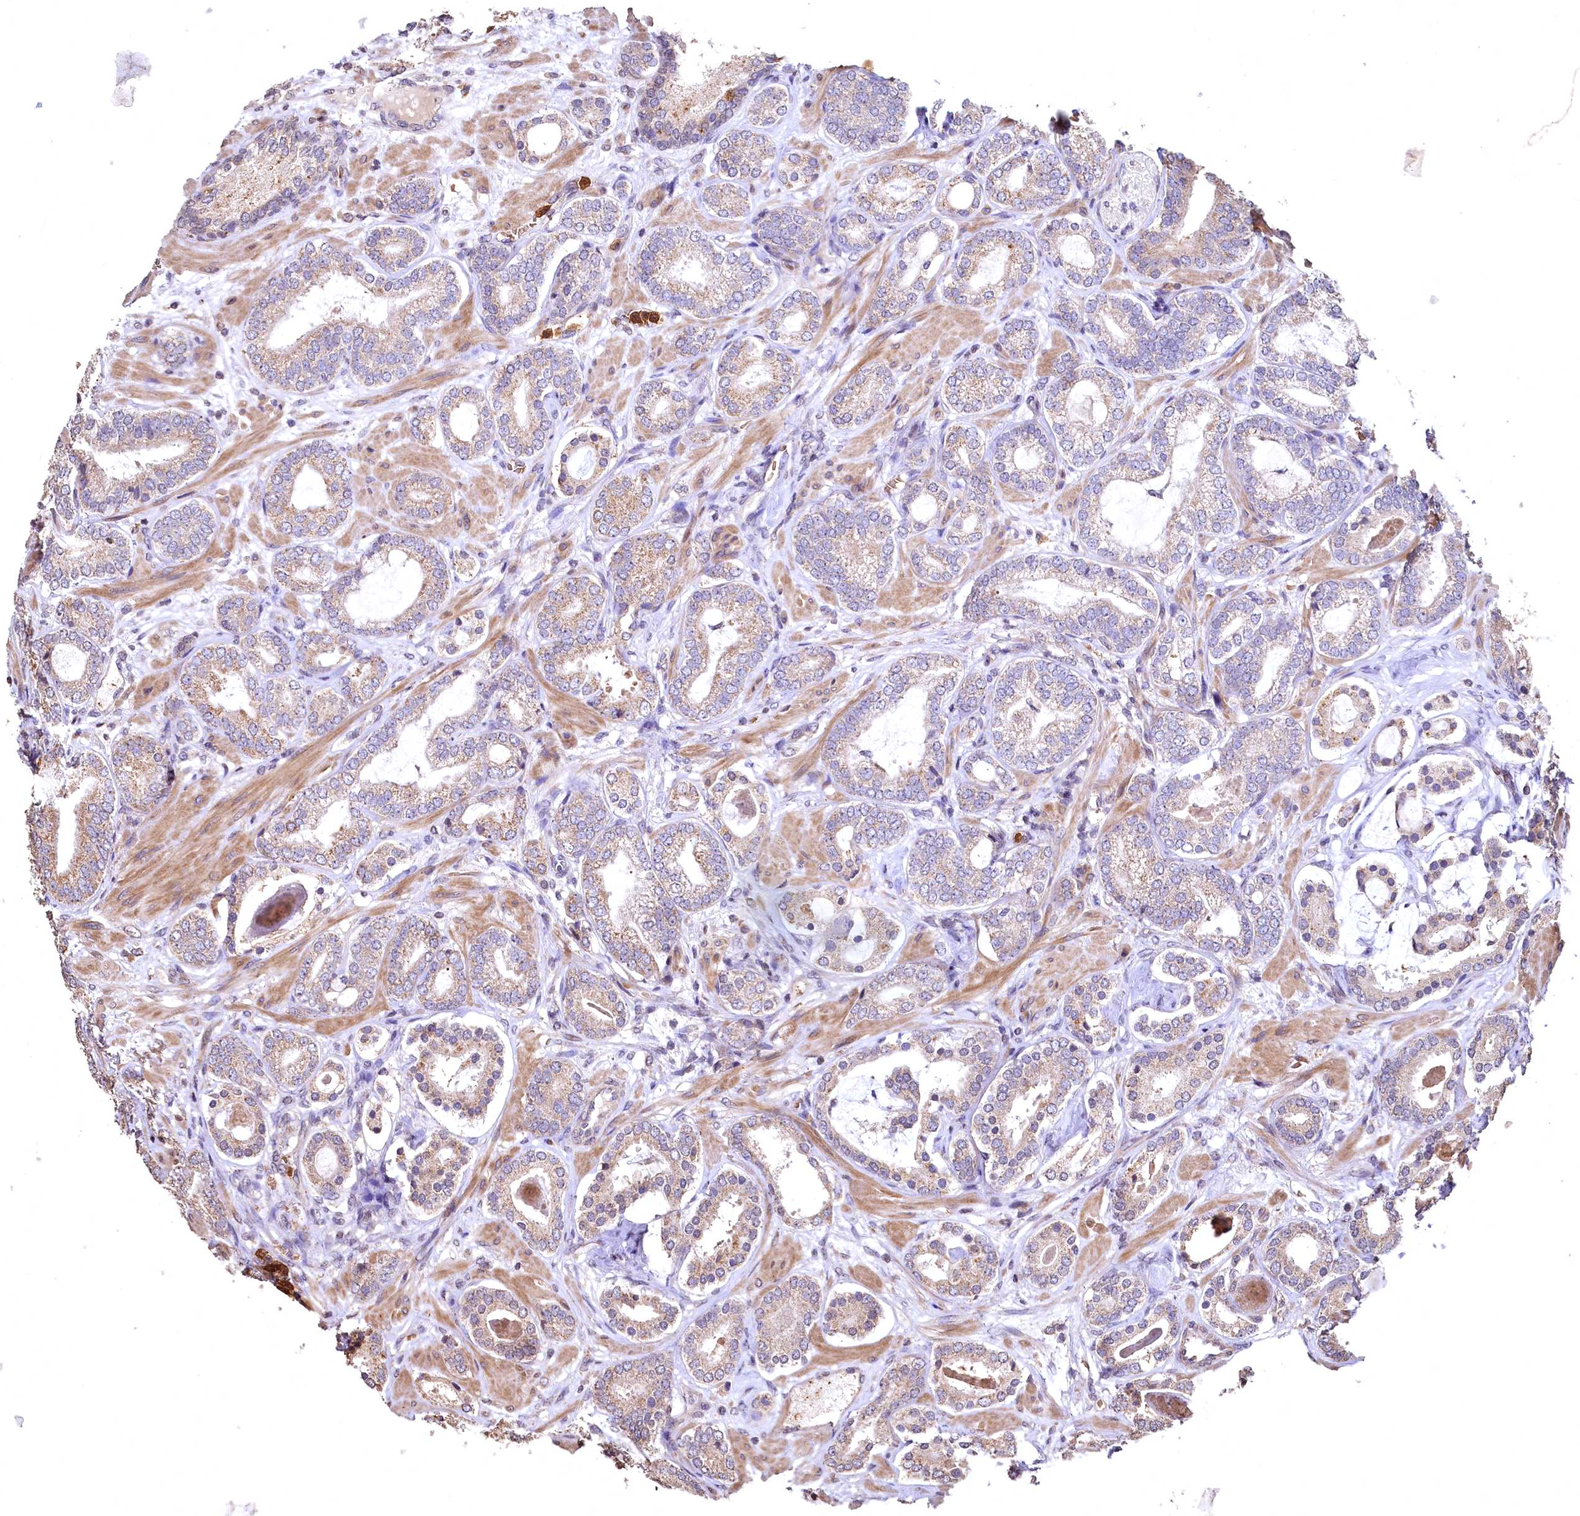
{"staining": {"intensity": "weak", "quantity": ">75%", "location": "cytoplasmic/membranous"}, "tissue": "prostate cancer", "cell_type": "Tumor cells", "image_type": "cancer", "snomed": [{"axis": "morphology", "description": "Adenocarcinoma, High grade"}, {"axis": "topography", "description": "Prostate"}], "caption": "This micrograph demonstrates prostate cancer (adenocarcinoma (high-grade)) stained with immunohistochemistry to label a protein in brown. The cytoplasmic/membranous of tumor cells show weak positivity for the protein. Nuclei are counter-stained blue.", "gene": "SPTA1", "patient": {"sex": "male", "age": 60}}